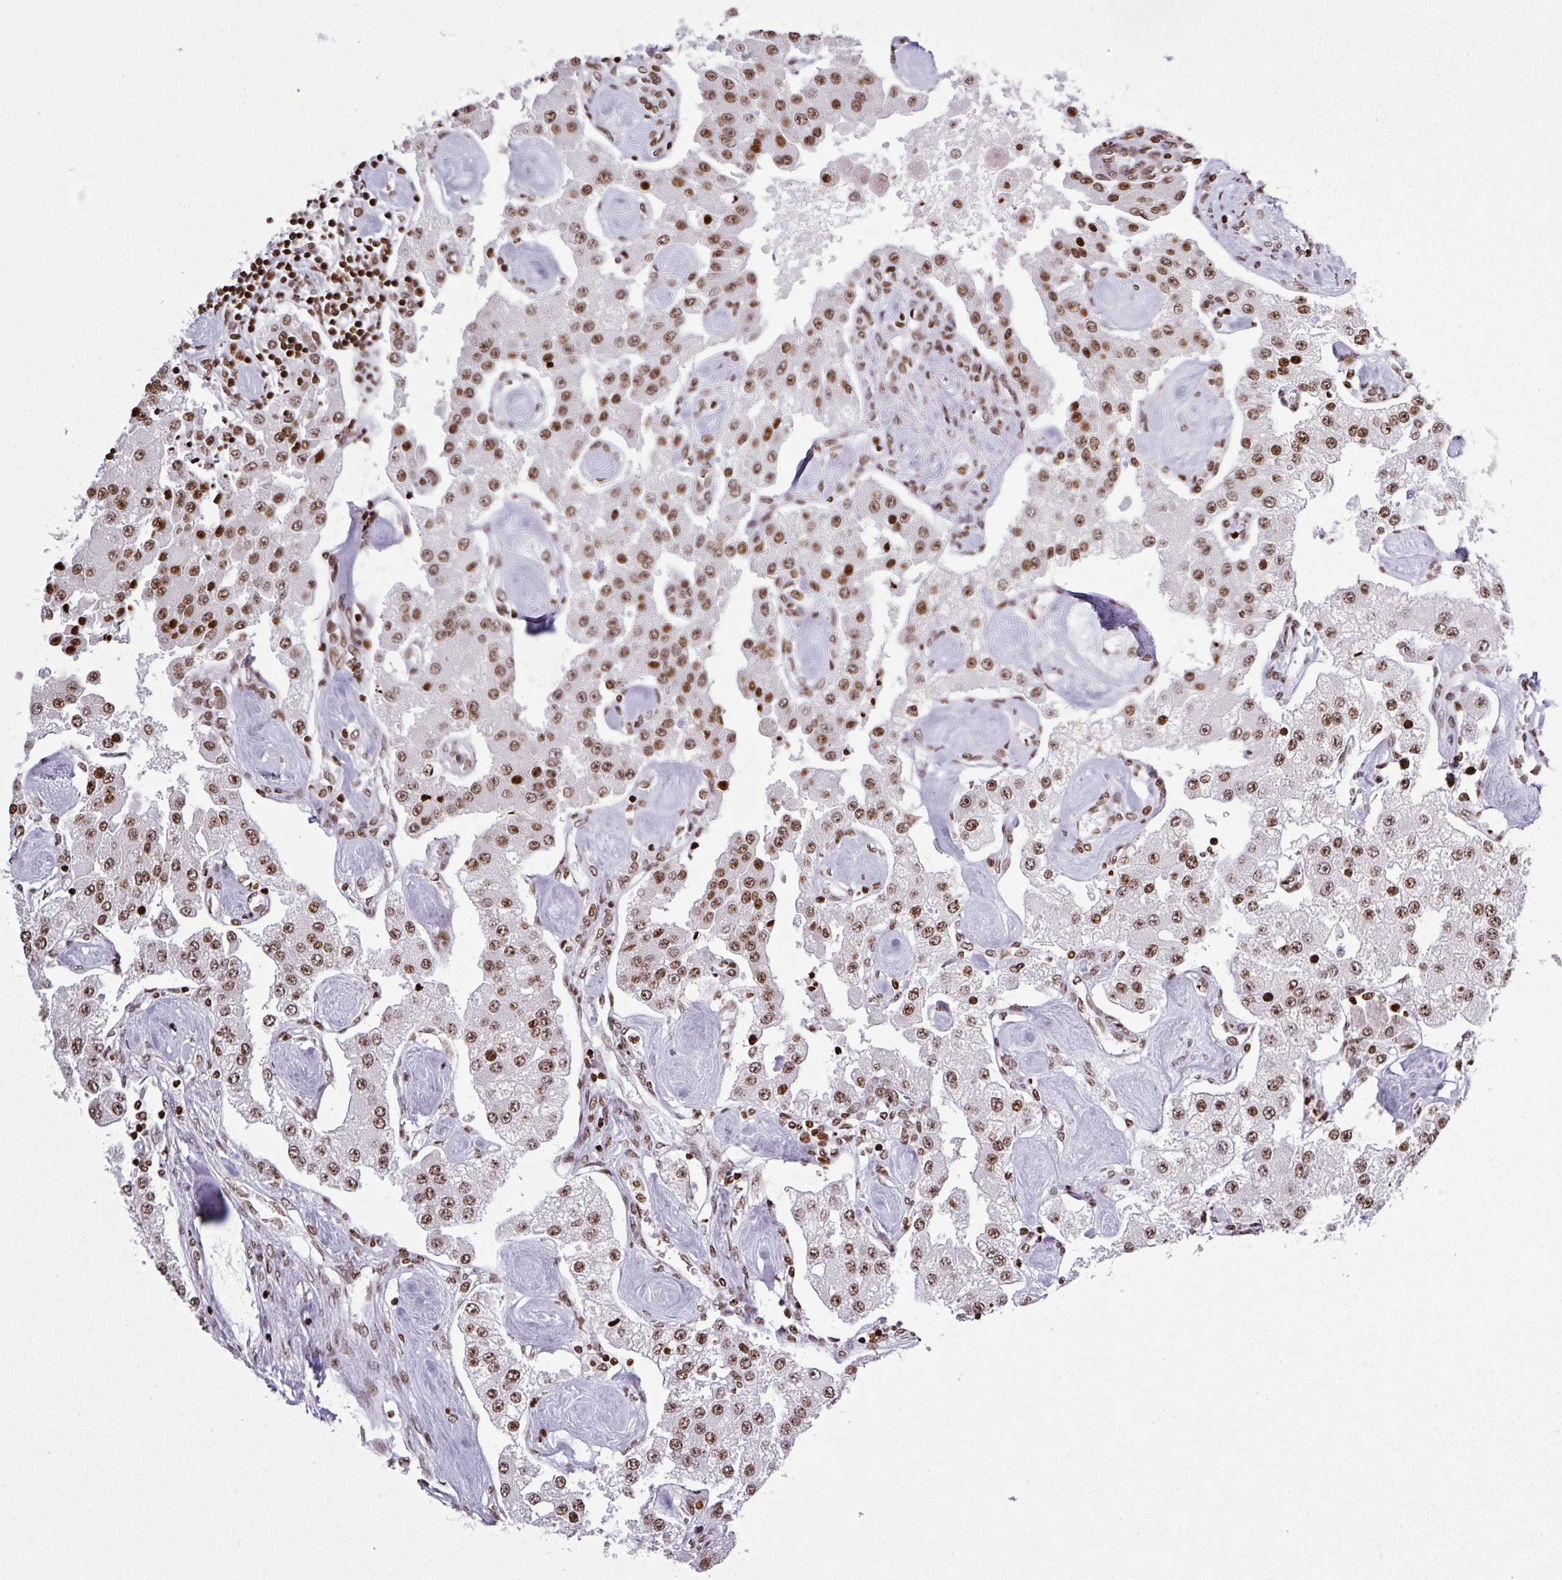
{"staining": {"intensity": "moderate", "quantity": ">75%", "location": "nuclear"}, "tissue": "carcinoid", "cell_type": "Tumor cells", "image_type": "cancer", "snomed": [{"axis": "morphology", "description": "Carcinoid, malignant, NOS"}, {"axis": "topography", "description": "Pancreas"}], "caption": "About >75% of tumor cells in malignant carcinoid show moderate nuclear protein staining as visualized by brown immunohistochemical staining.", "gene": "RASL11A", "patient": {"sex": "male", "age": 41}}